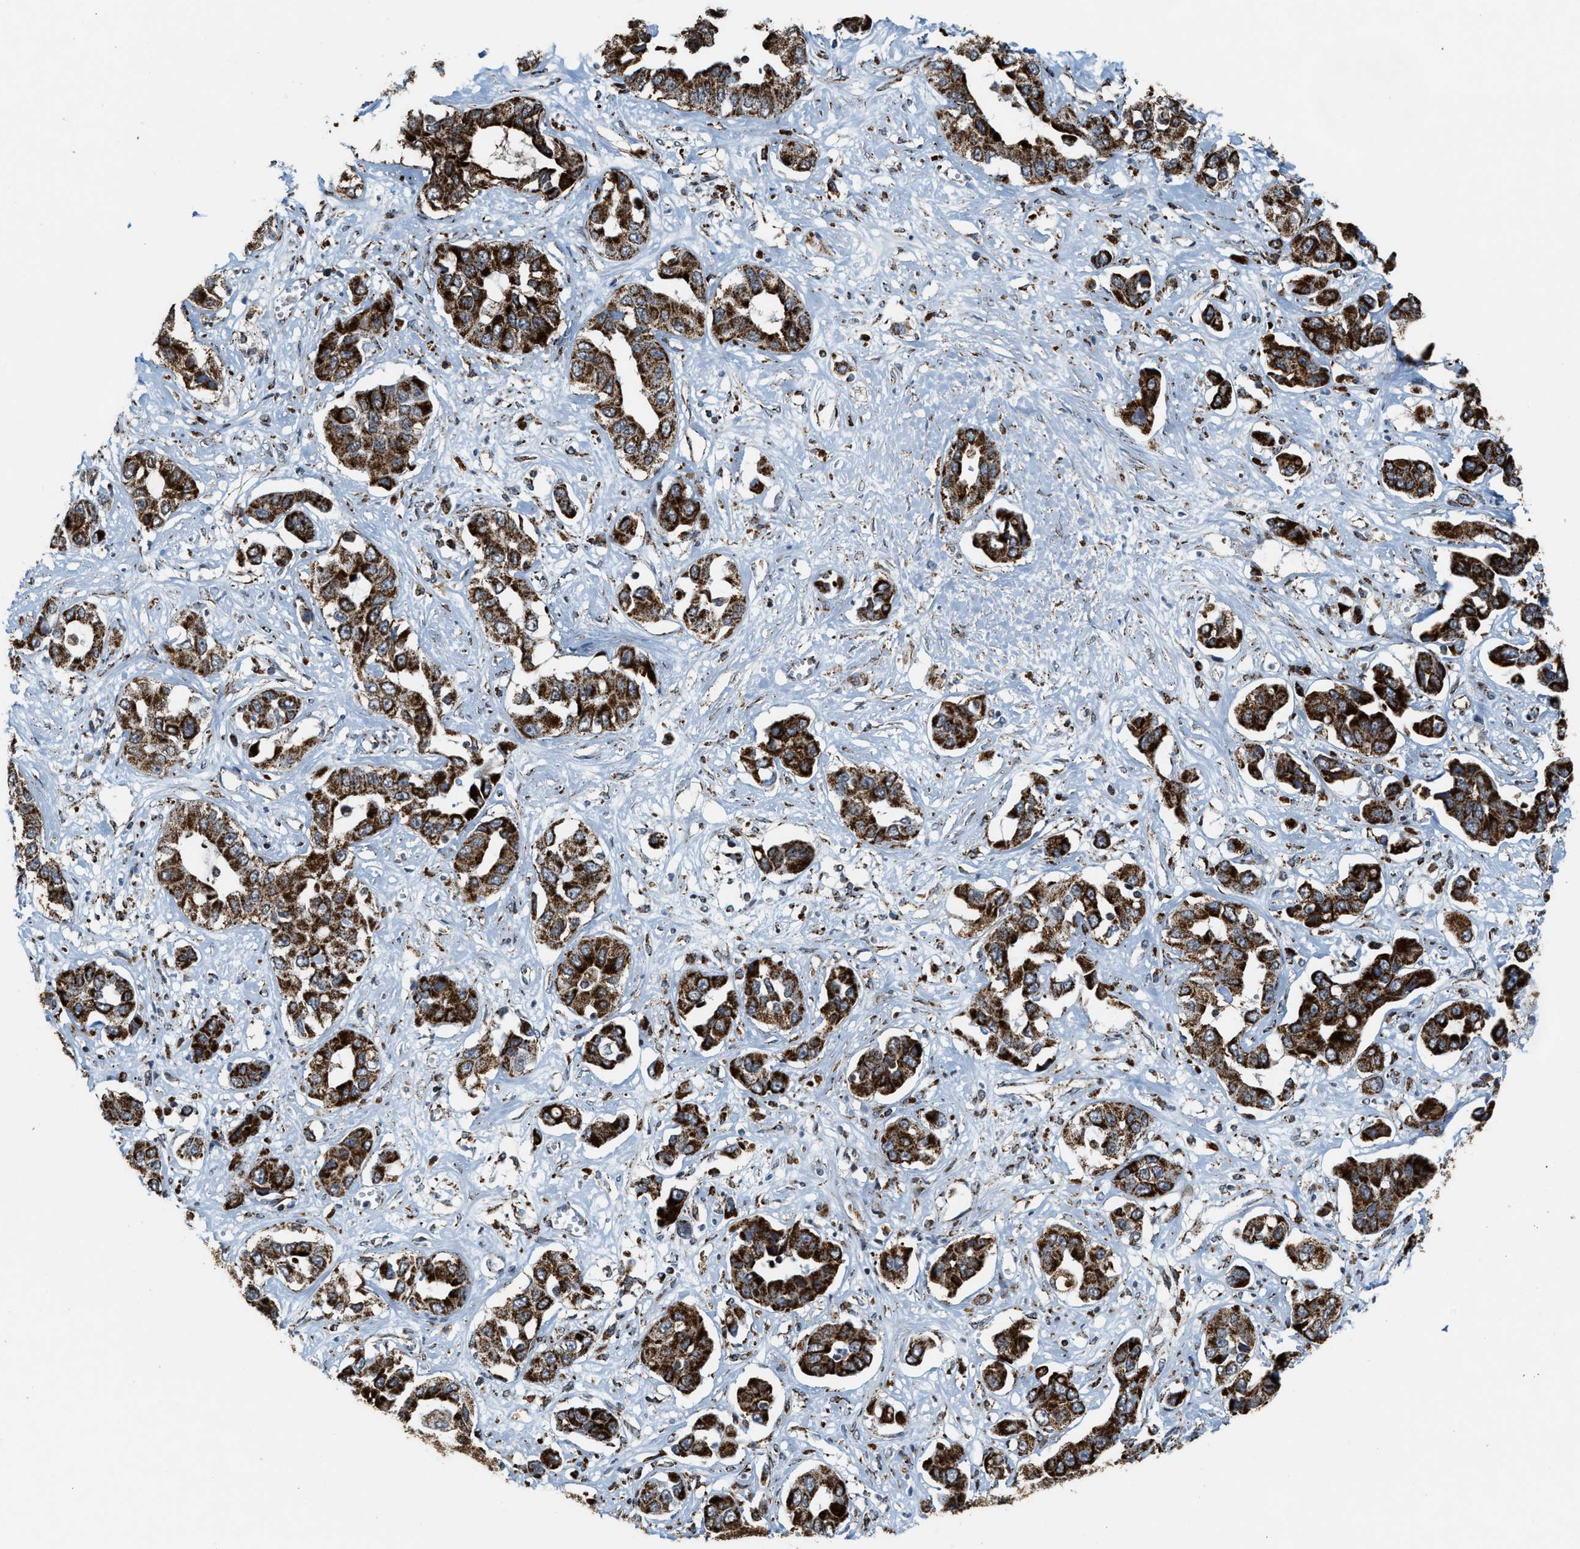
{"staining": {"intensity": "strong", "quantity": ">75%", "location": "cytoplasmic/membranous"}, "tissue": "liver cancer", "cell_type": "Tumor cells", "image_type": "cancer", "snomed": [{"axis": "morphology", "description": "Cholangiocarcinoma"}, {"axis": "topography", "description": "Liver"}], "caption": "This photomicrograph exhibits IHC staining of liver cancer, with high strong cytoplasmic/membranous staining in about >75% of tumor cells.", "gene": "HIBADH", "patient": {"sex": "female", "age": 52}}